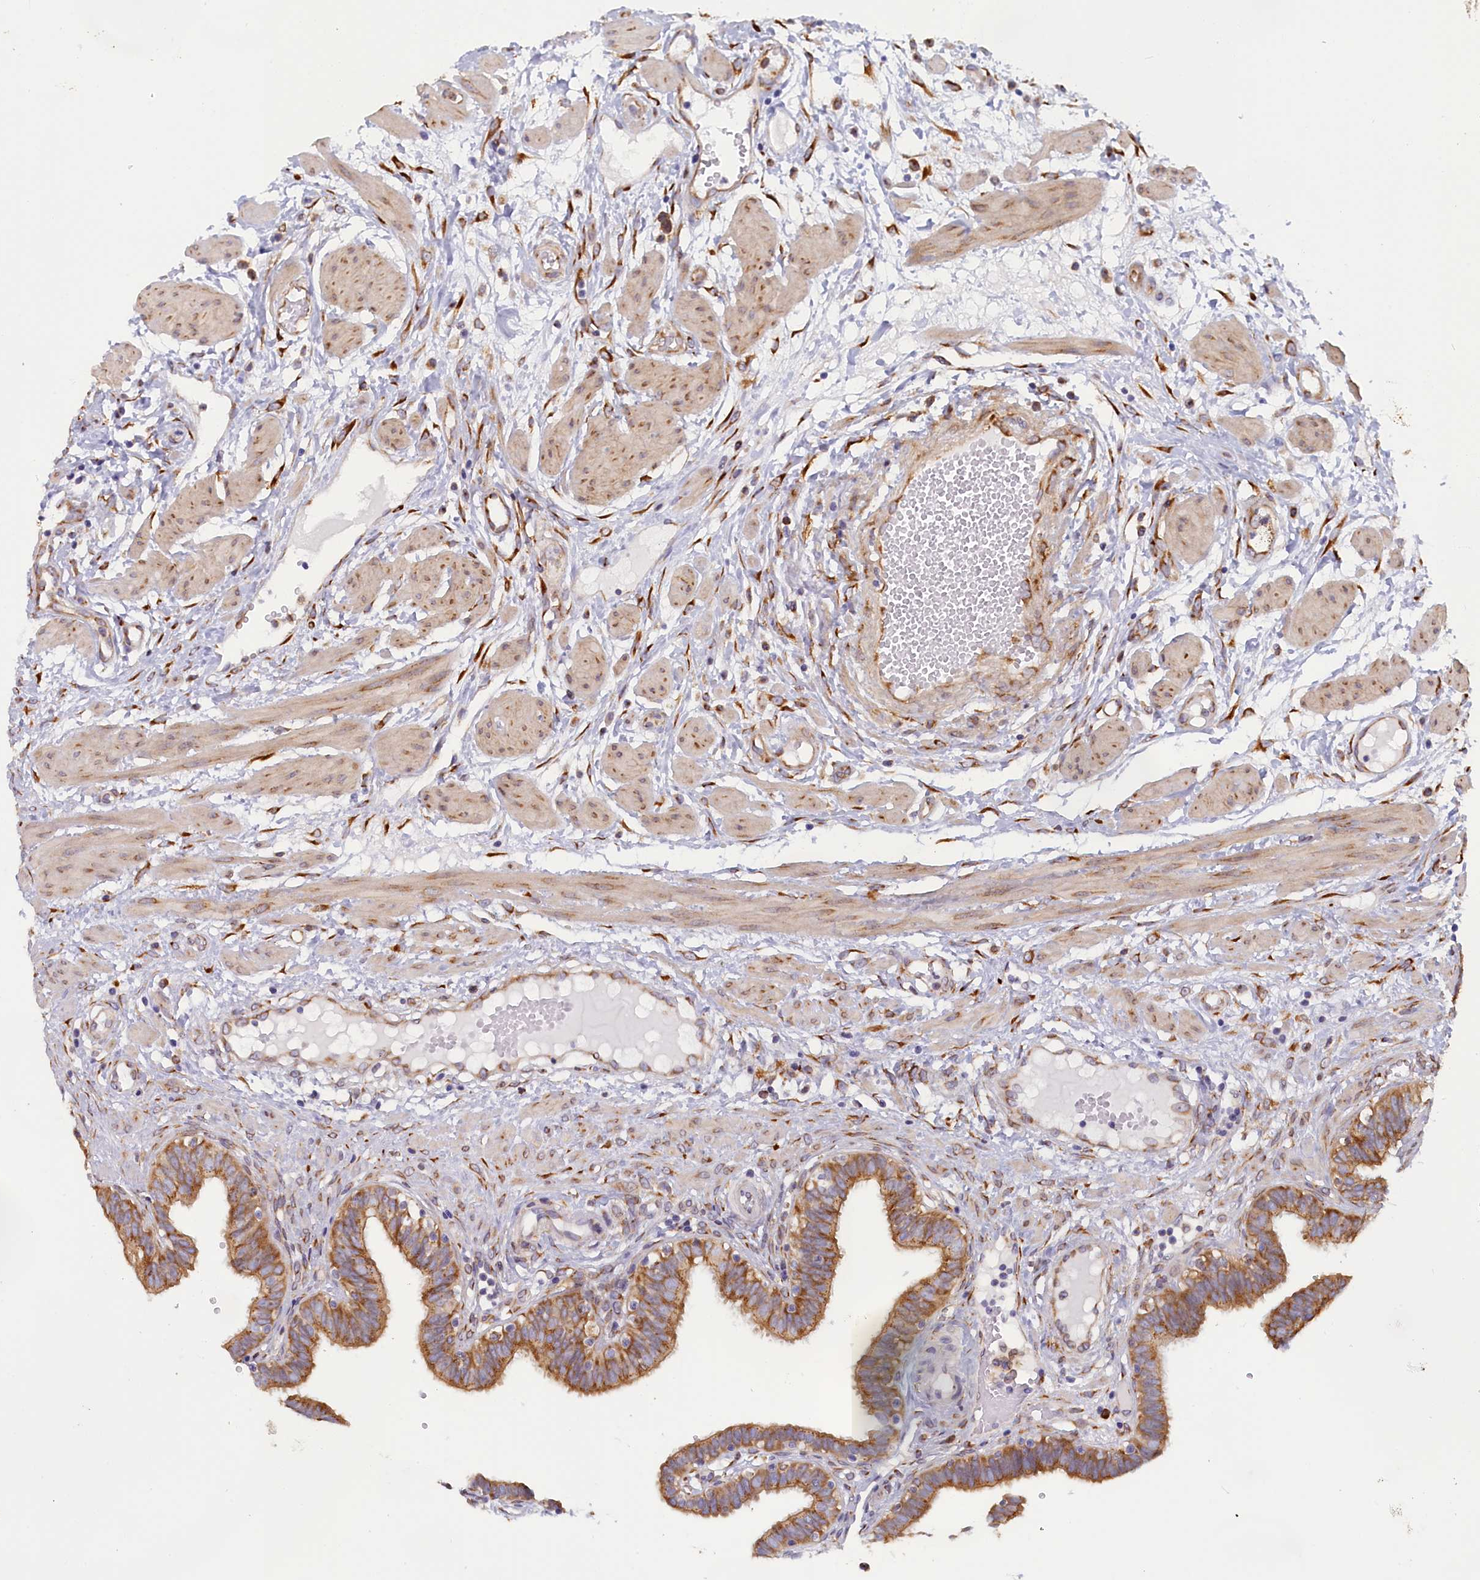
{"staining": {"intensity": "moderate", "quantity": ">75%", "location": "cytoplasmic/membranous"}, "tissue": "fallopian tube", "cell_type": "Glandular cells", "image_type": "normal", "snomed": [{"axis": "morphology", "description": "Normal tissue, NOS"}, {"axis": "topography", "description": "Fallopian tube"}, {"axis": "topography", "description": "Placenta"}], "caption": "Unremarkable fallopian tube was stained to show a protein in brown. There is medium levels of moderate cytoplasmic/membranous positivity in approximately >75% of glandular cells. (DAB = brown stain, brightfield microscopy at high magnification).", "gene": "CCDC68", "patient": {"sex": "female", "age": 32}}